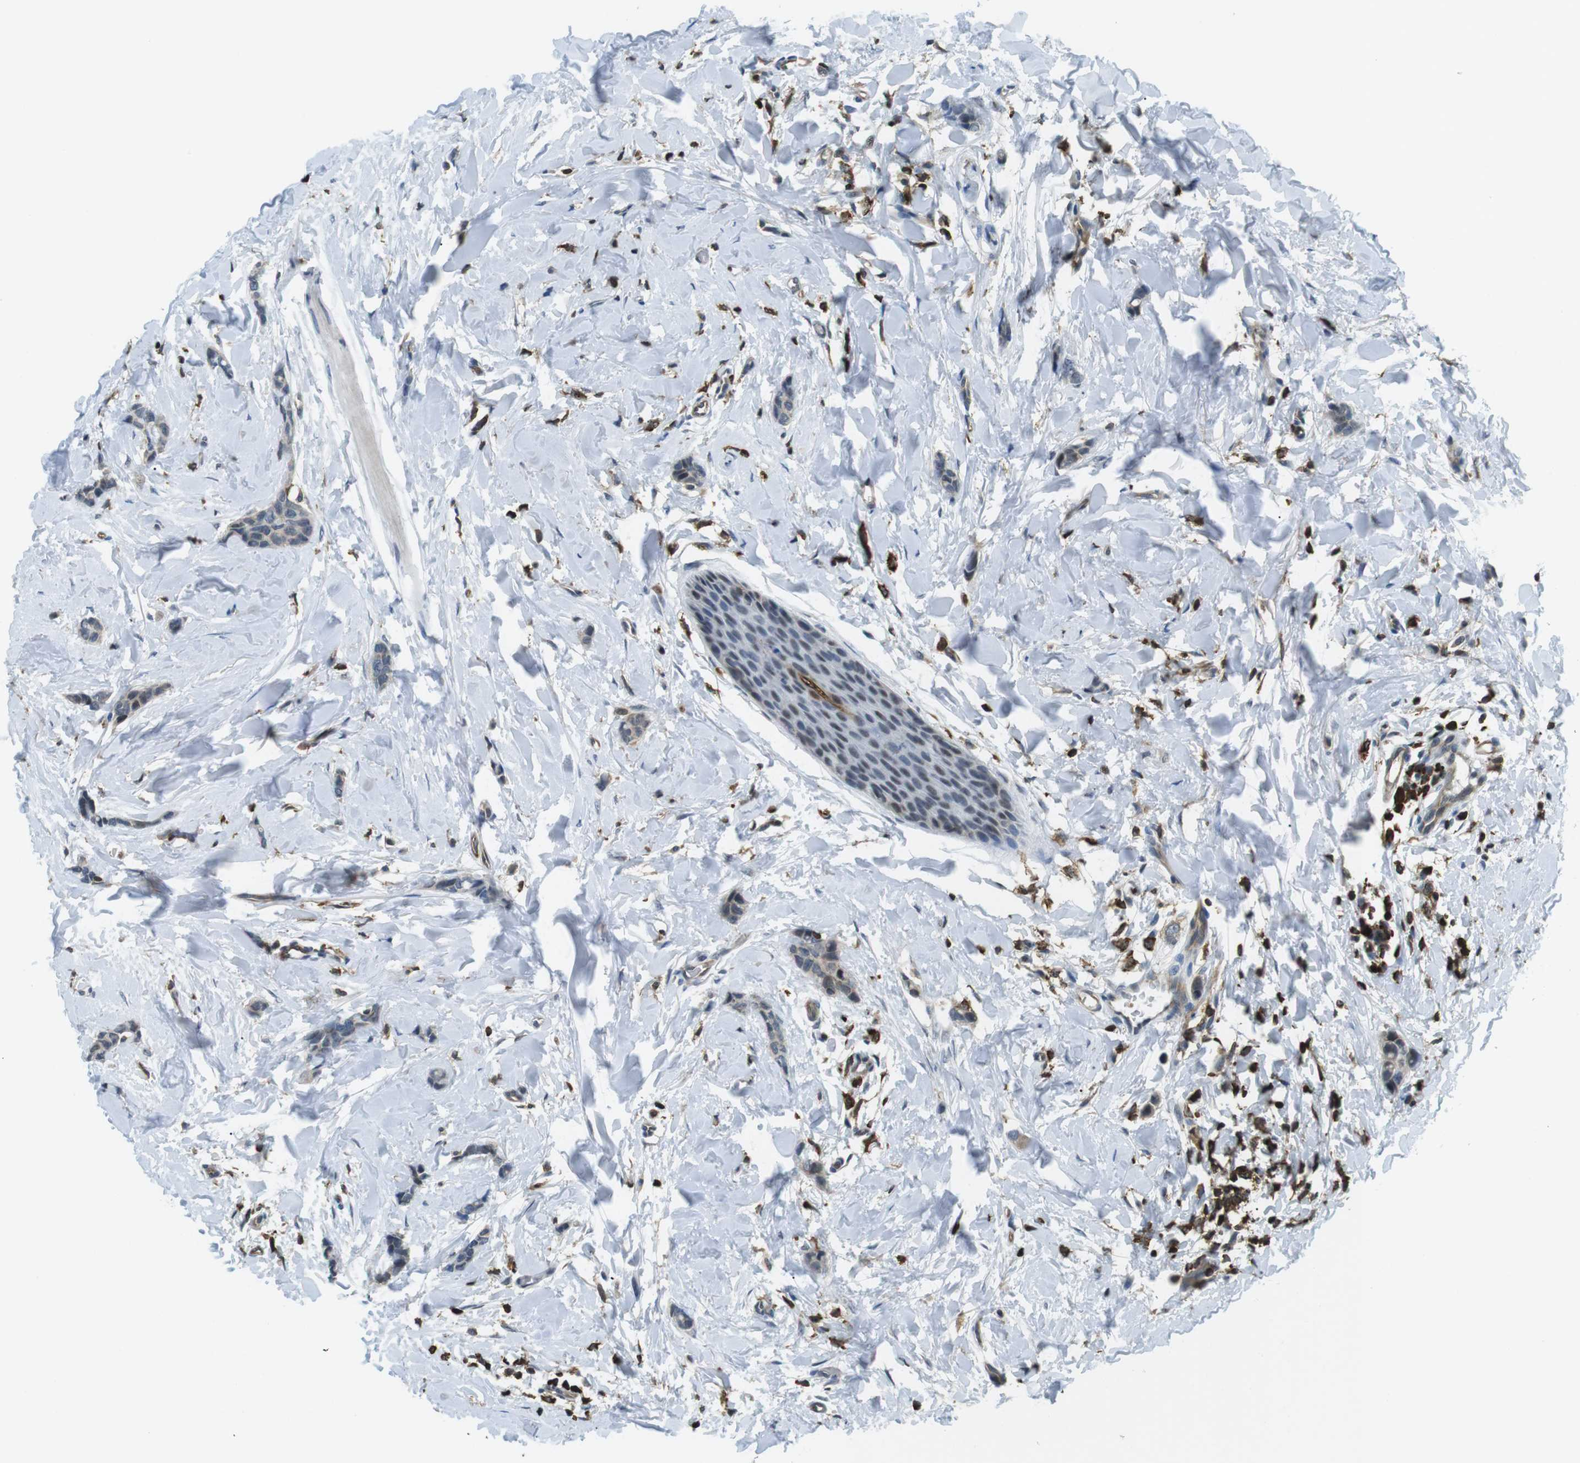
{"staining": {"intensity": "negative", "quantity": "none", "location": "none"}, "tissue": "breast cancer", "cell_type": "Tumor cells", "image_type": "cancer", "snomed": [{"axis": "morphology", "description": "Lobular carcinoma"}, {"axis": "topography", "description": "Skin"}, {"axis": "topography", "description": "Breast"}], "caption": "Immunohistochemistry (IHC) photomicrograph of breast cancer (lobular carcinoma) stained for a protein (brown), which exhibits no staining in tumor cells.", "gene": "STK10", "patient": {"sex": "female", "age": 46}}